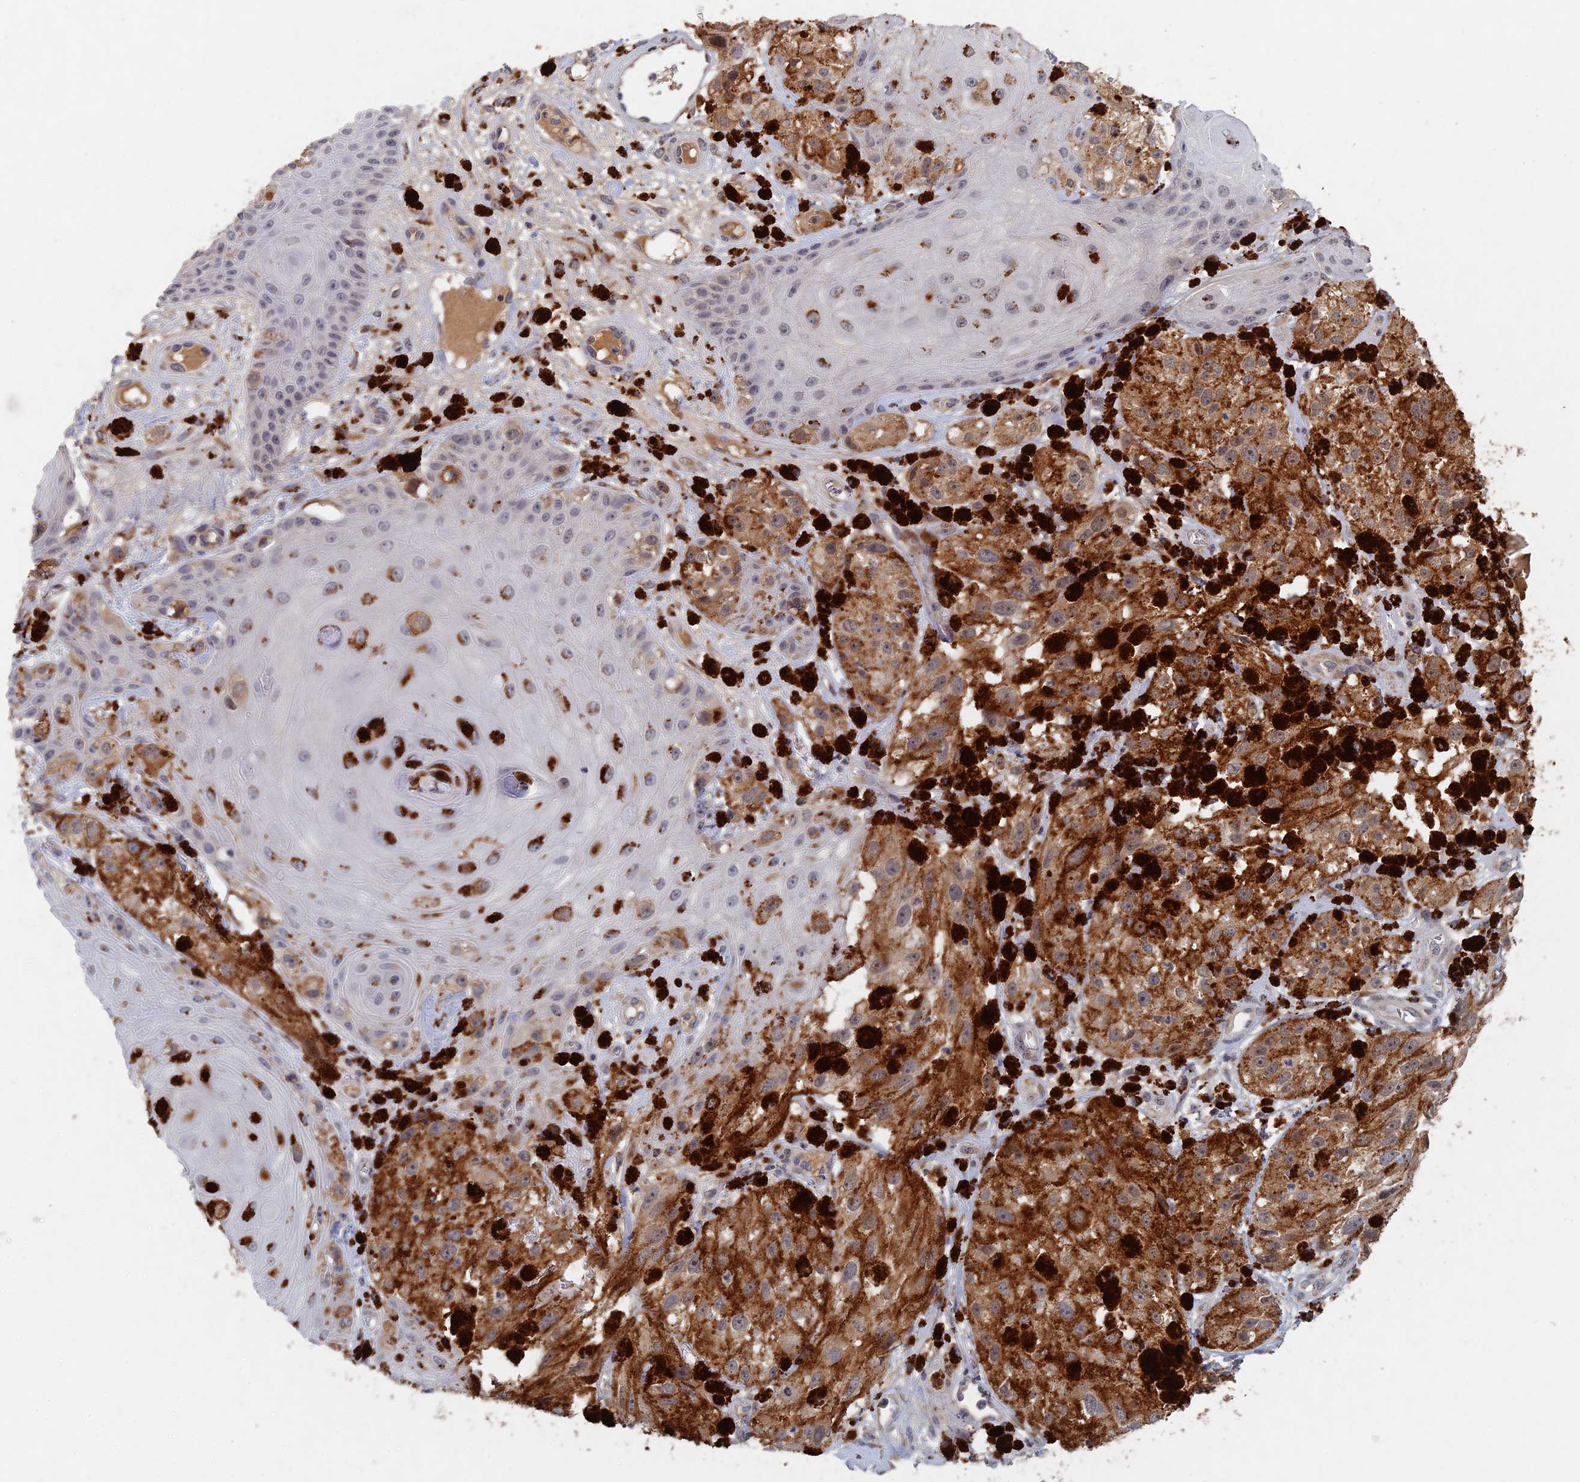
{"staining": {"intensity": "weak", "quantity": ">75%", "location": "cytoplasmic/membranous"}, "tissue": "melanoma", "cell_type": "Tumor cells", "image_type": "cancer", "snomed": [{"axis": "morphology", "description": "Malignant melanoma, NOS"}, {"axis": "topography", "description": "Skin"}], "caption": "Immunohistochemistry (IHC) (DAB) staining of human melanoma shows weak cytoplasmic/membranous protein expression in approximately >75% of tumor cells.", "gene": "GNA15", "patient": {"sex": "male", "age": 88}}